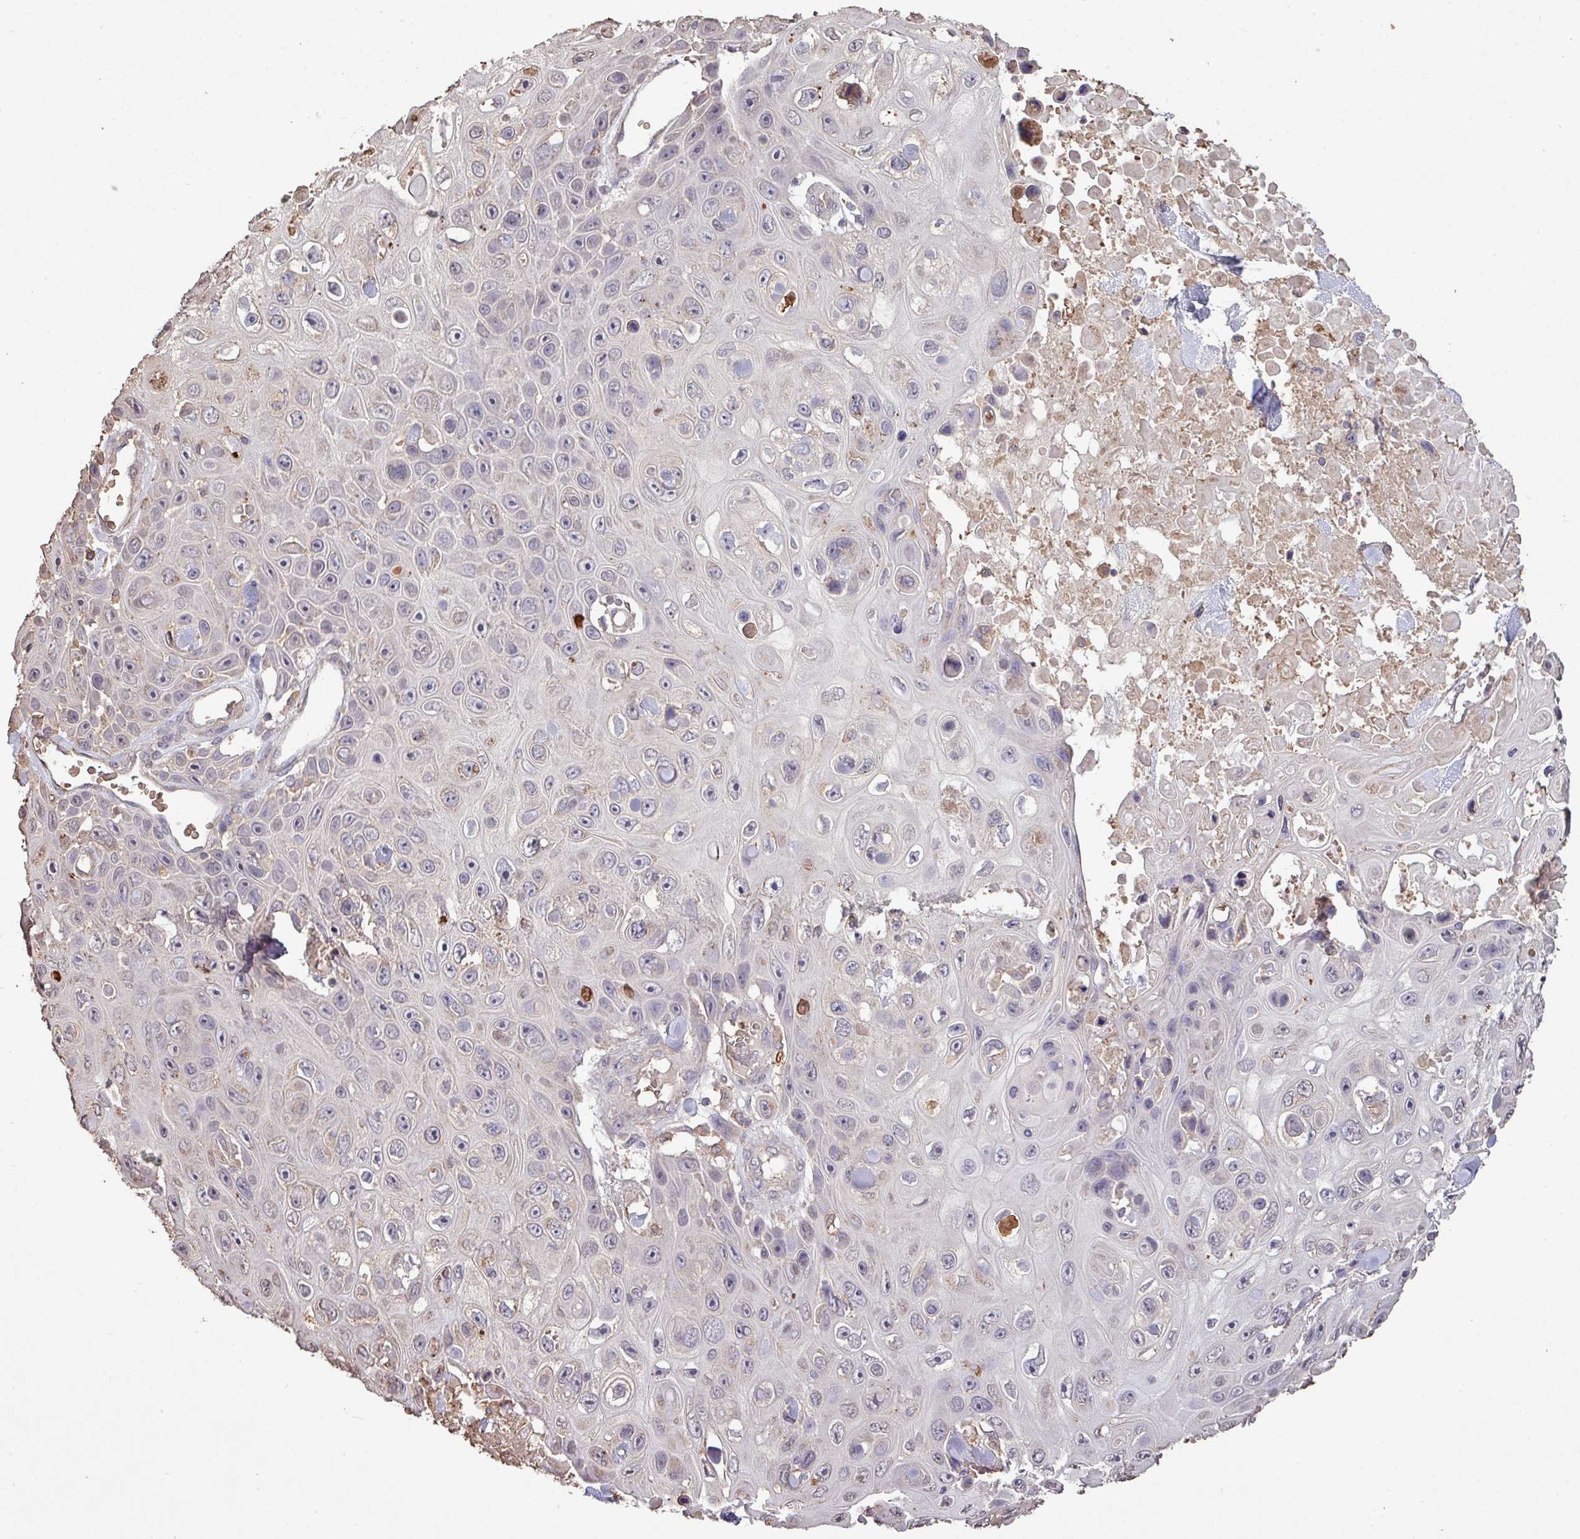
{"staining": {"intensity": "negative", "quantity": "none", "location": "none"}, "tissue": "skin cancer", "cell_type": "Tumor cells", "image_type": "cancer", "snomed": [{"axis": "morphology", "description": "Squamous cell carcinoma, NOS"}, {"axis": "topography", "description": "Skin"}], "caption": "An immunohistochemistry (IHC) photomicrograph of skin squamous cell carcinoma is shown. There is no staining in tumor cells of skin squamous cell carcinoma.", "gene": "CAMK2B", "patient": {"sex": "male", "age": 82}}